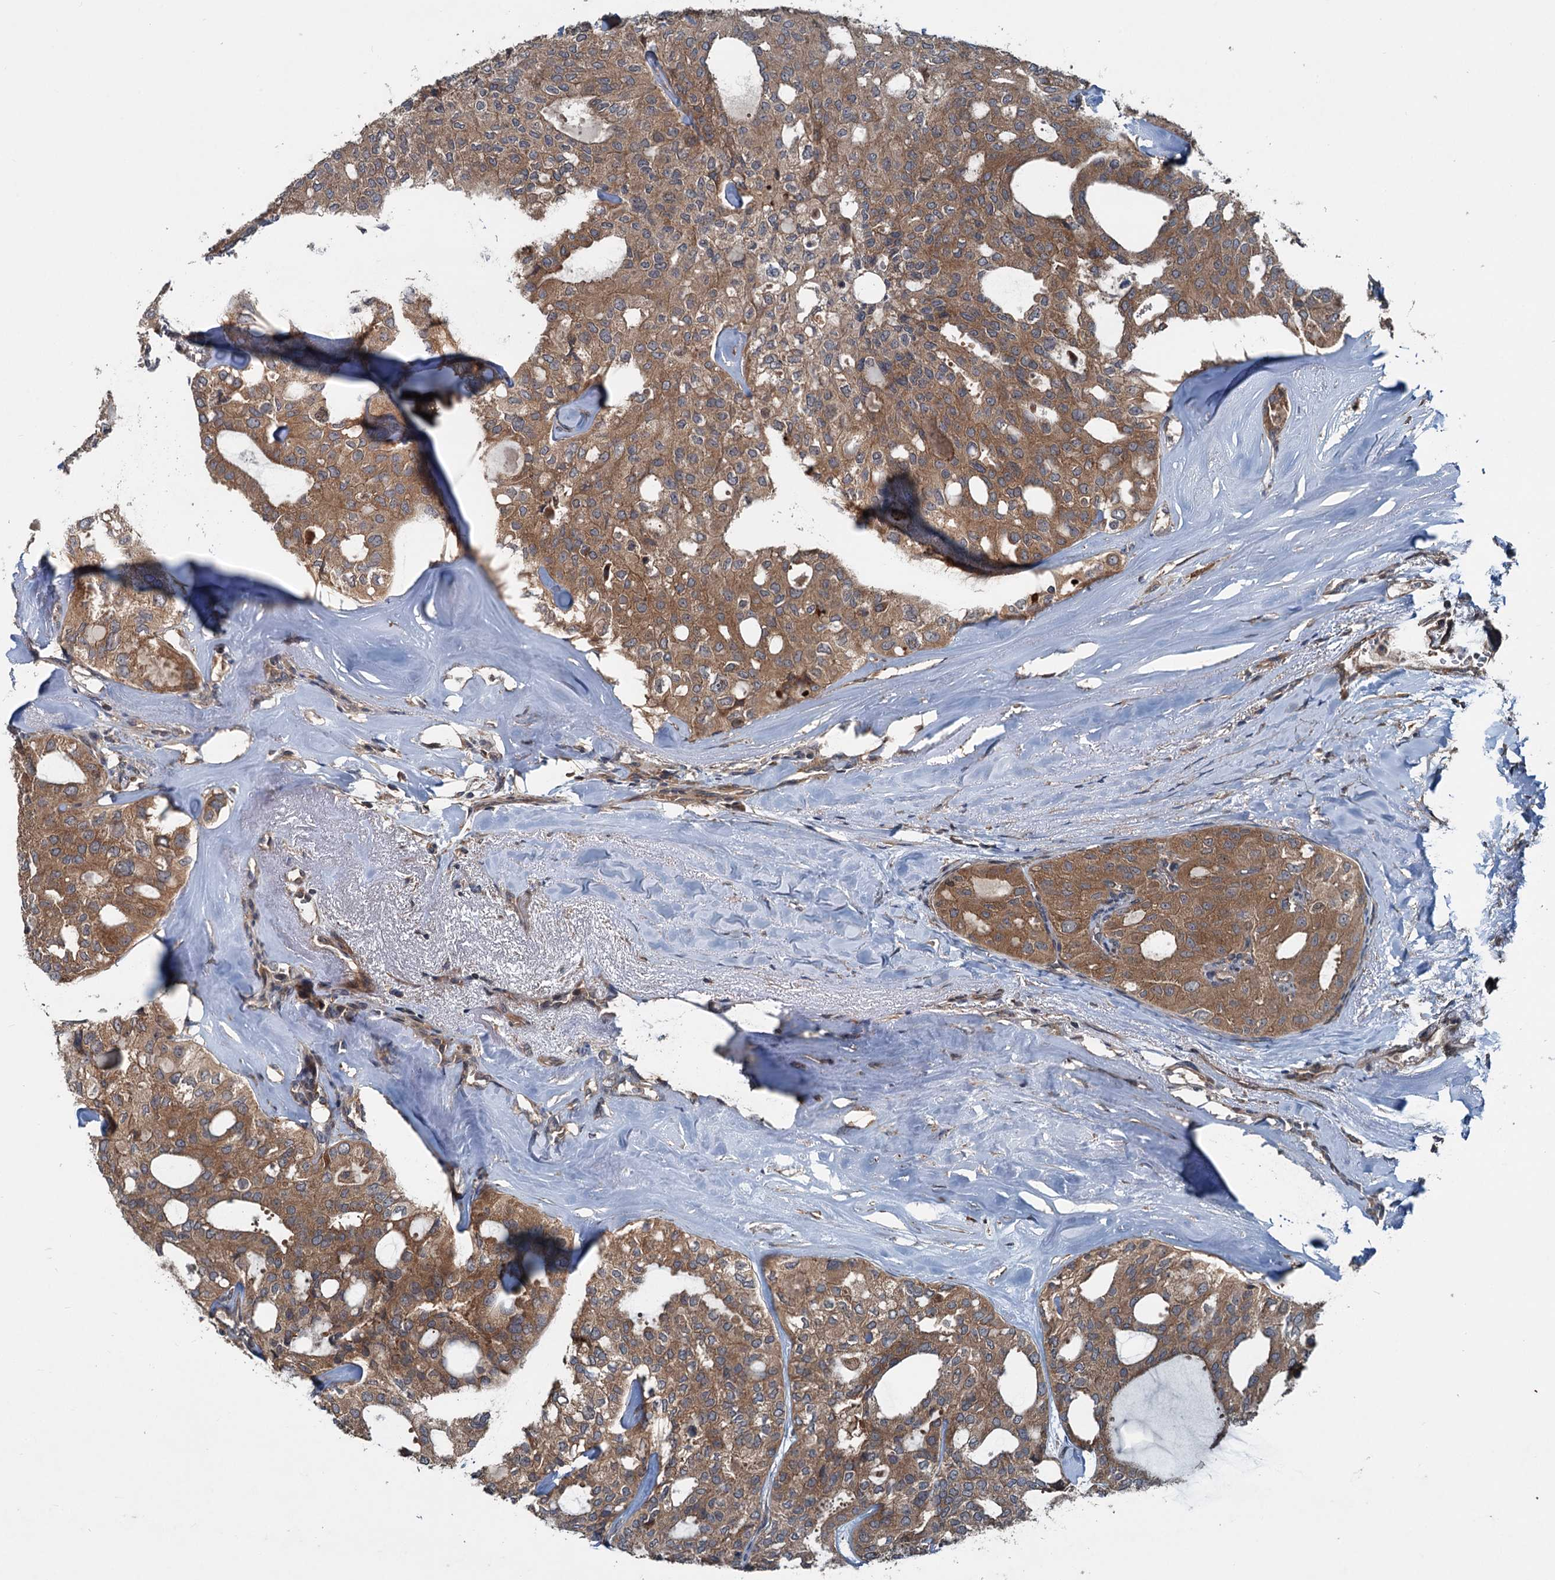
{"staining": {"intensity": "moderate", "quantity": ">75%", "location": "cytoplasmic/membranous"}, "tissue": "thyroid cancer", "cell_type": "Tumor cells", "image_type": "cancer", "snomed": [{"axis": "morphology", "description": "Follicular adenoma carcinoma, NOS"}, {"axis": "topography", "description": "Thyroid gland"}], "caption": "The immunohistochemical stain highlights moderate cytoplasmic/membranous positivity in tumor cells of thyroid cancer (follicular adenoma carcinoma) tissue.", "gene": "TEDC1", "patient": {"sex": "male", "age": 75}}